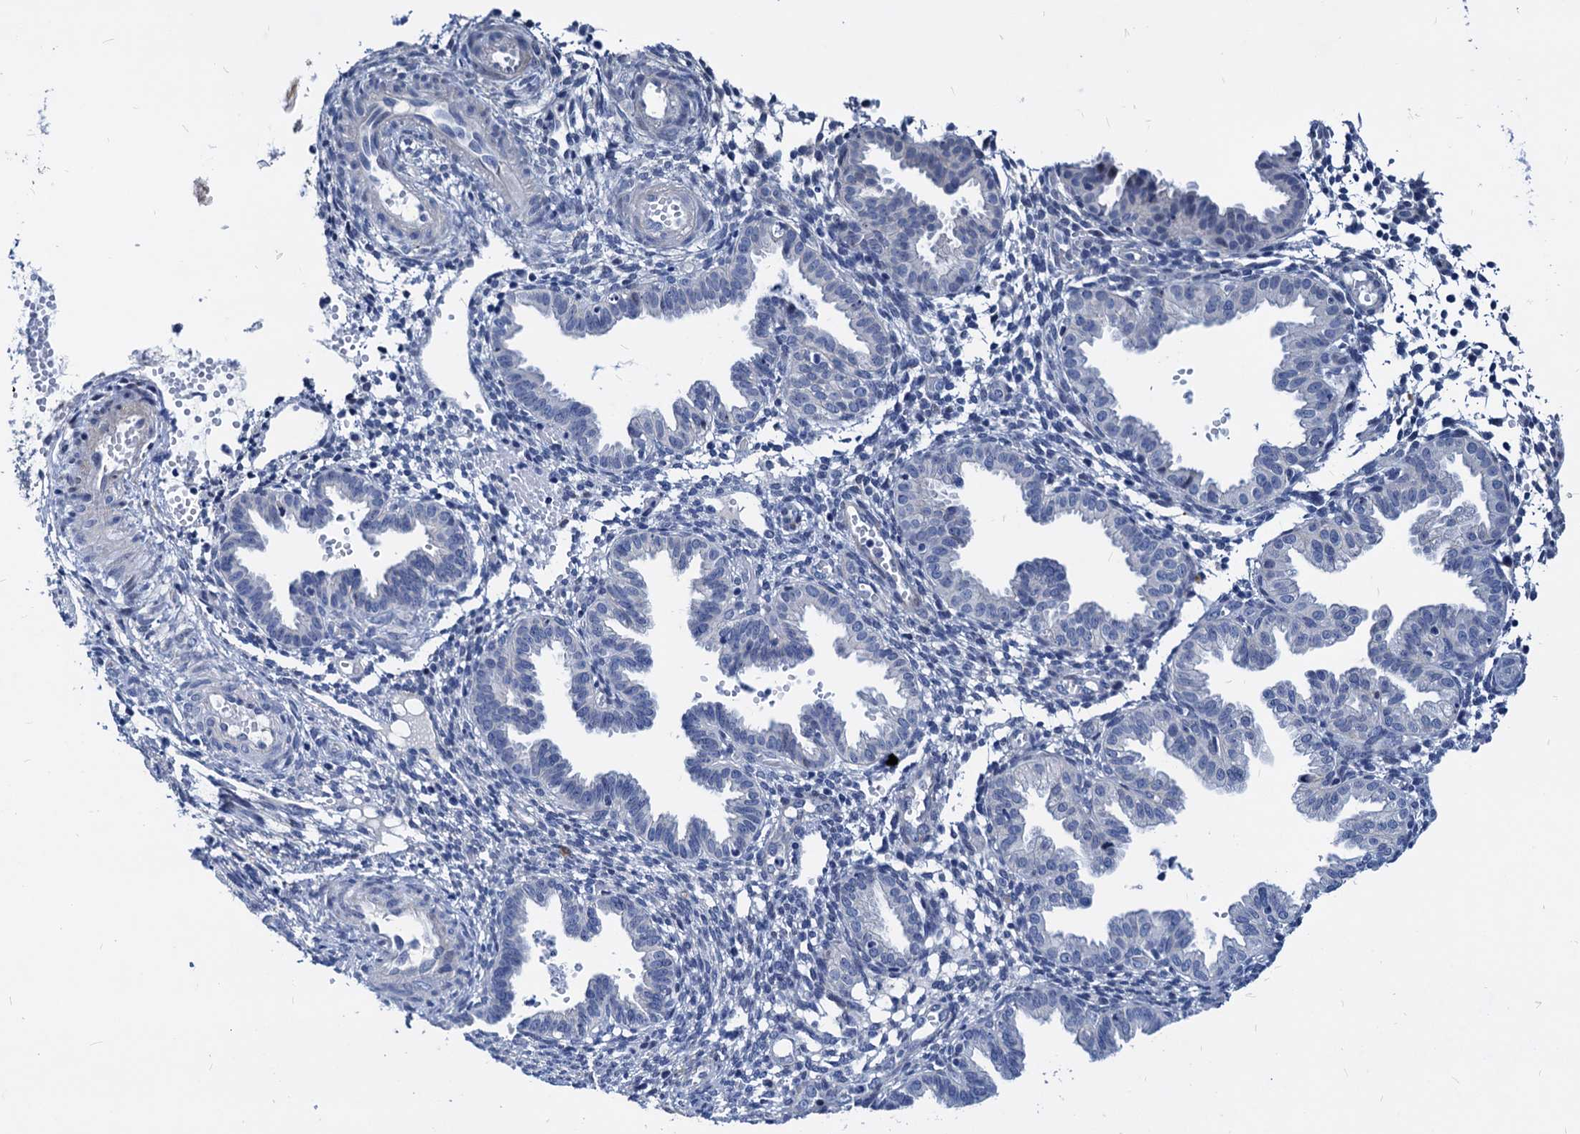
{"staining": {"intensity": "negative", "quantity": "none", "location": "none"}, "tissue": "endometrium", "cell_type": "Cells in endometrial stroma", "image_type": "normal", "snomed": [{"axis": "morphology", "description": "Normal tissue, NOS"}, {"axis": "topography", "description": "Endometrium"}], "caption": "A high-resolution image shows IHC staining of benign endometrium, which demonstrates no significant positivity in cells in endometrial stroma.", "gene": "HSF2", "patient": {"sex": "female", "age": 33}}